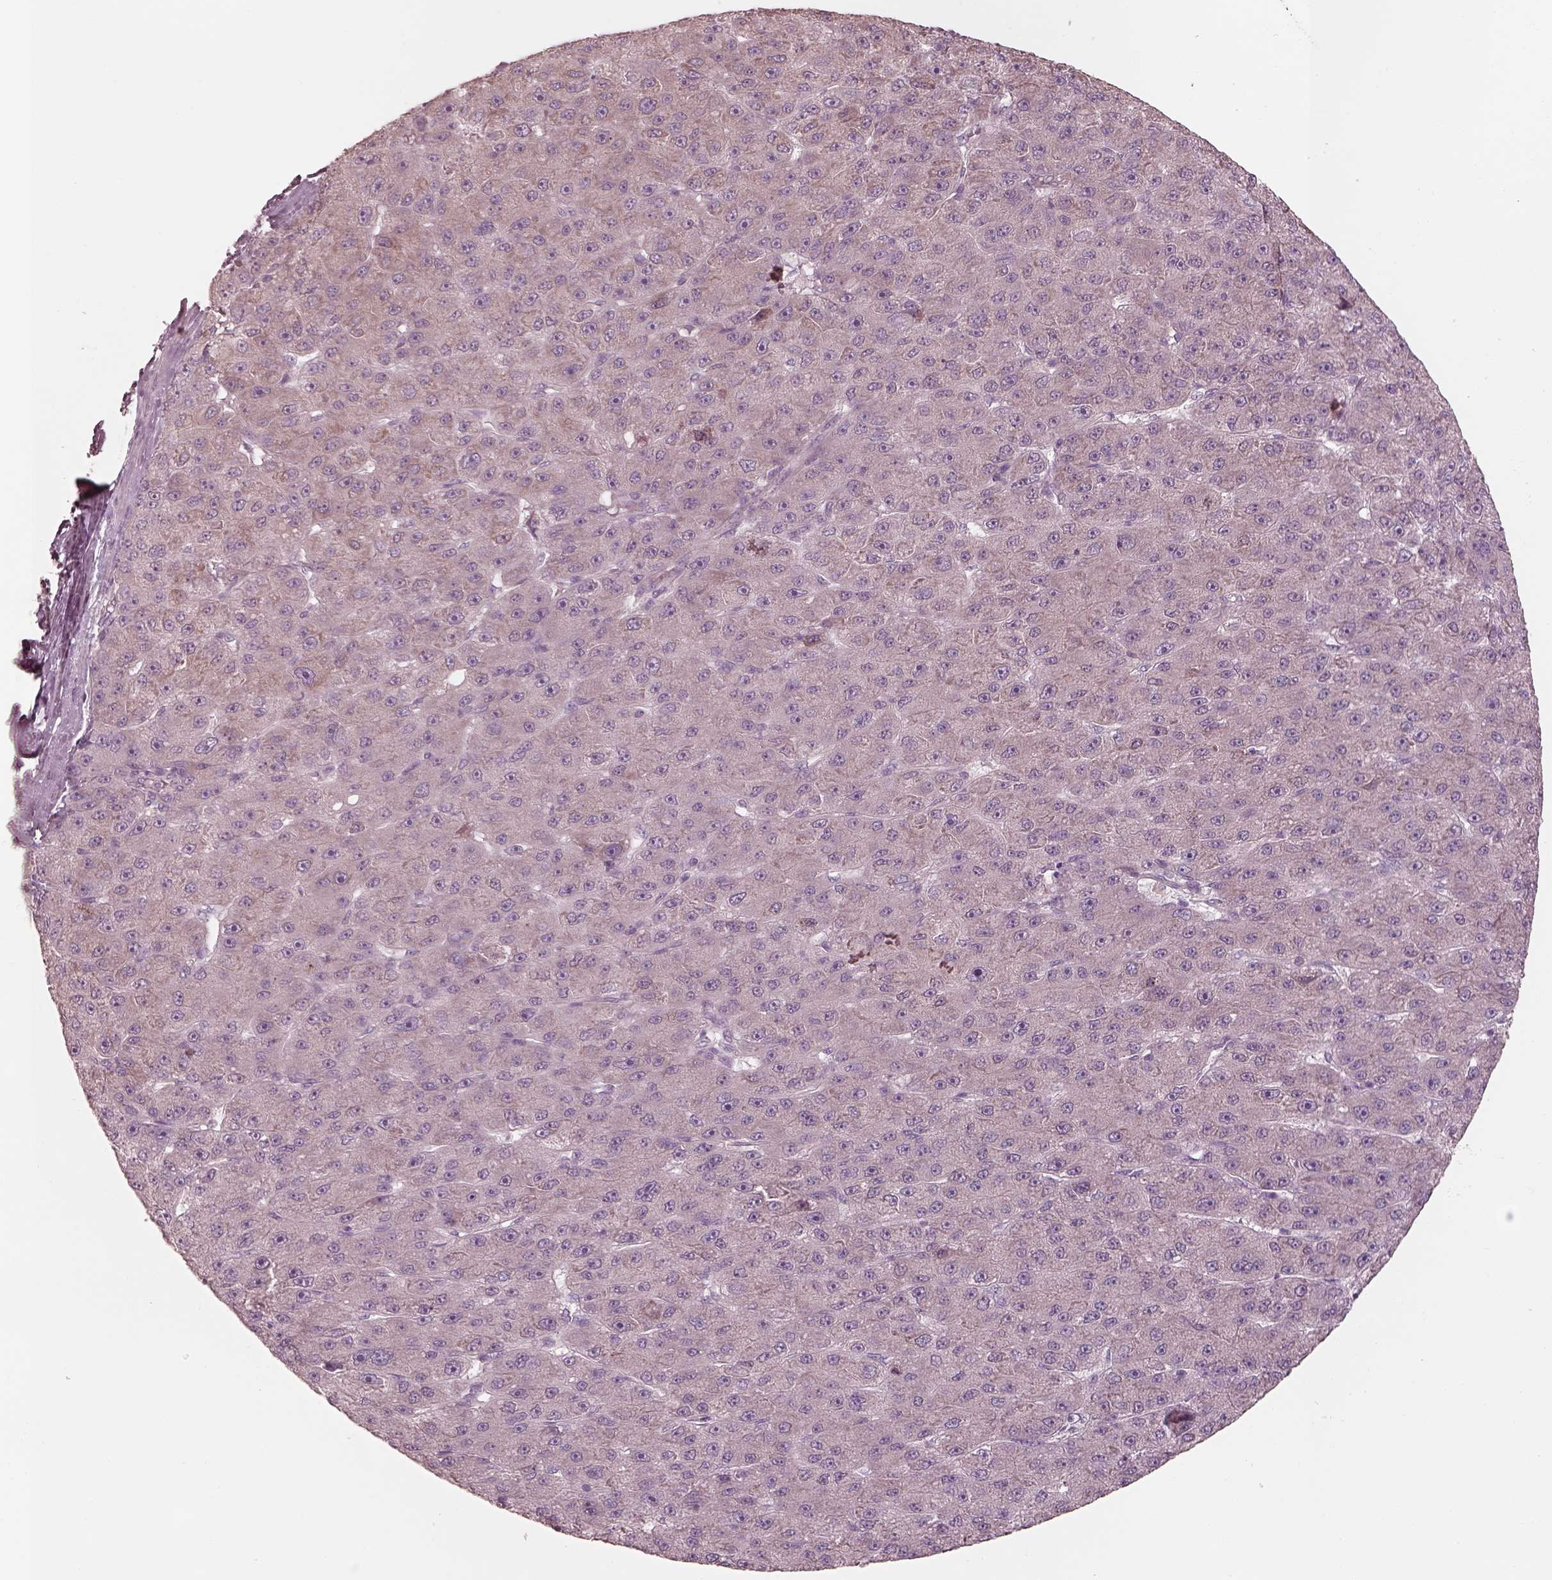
{"staining": {"intensity": "negative", "quantity": "none", "location": "none"}, "tissue": "liver cancer", "cell_type": "Tumor cells", "image_type": "cancer", "snomed": [{"axis": "morphology", "description": "Carcinoma, Hepatocellular, NOS"}, {"axis": "topography", "description": "Liver"}], "caption": "Liver hepatocellular carcinoma stained for a protein using immunohistochemistry (IHC) reveals no positivity tumor cells.", "gene": "RAB3C", "patient": {"sex": "male", "age": 67}}